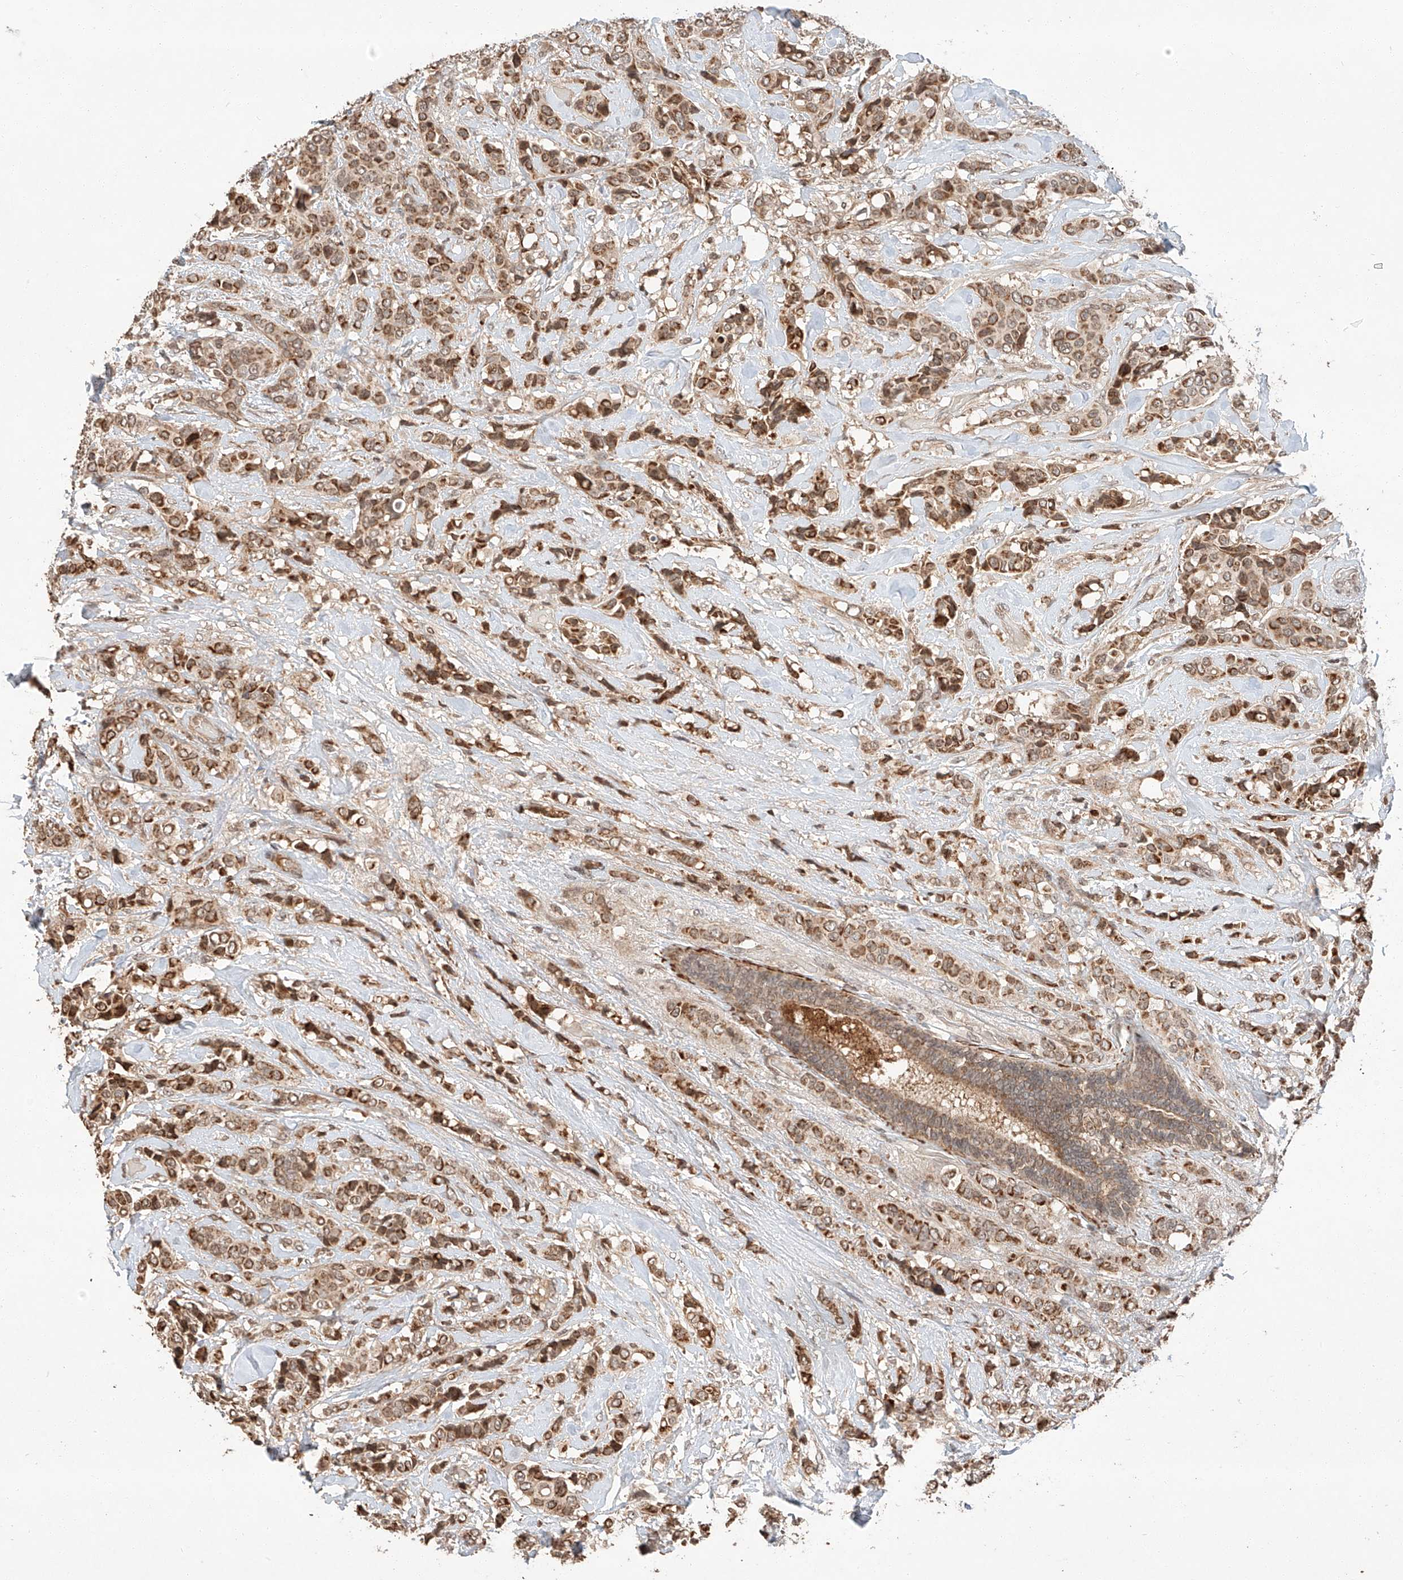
{"staining": {"intensity": "moderate", "quantity": ">75%", "location": "cytoplasmic/membranous"}, "tissue": "breast cancer", "cell_type": "Tumor cells", "image_type": "cancer", "snomed": [{"axis": "morphology", "description": "Lobular carcinoma"}, {"axis": "topography", "description": "Breast"}], "caption": "Tumor cells demonstrate medium levels of moderate cytoplasmic/membranous expression in about >75% of cells in breast lobular carcinoma. (Stains: DAB in brown, nuclei in blue, Microscopy: brightfield microscopy at high magnification).", "gene": "ARHGAP33", "patient": {"sex": "female", "age": 51}}